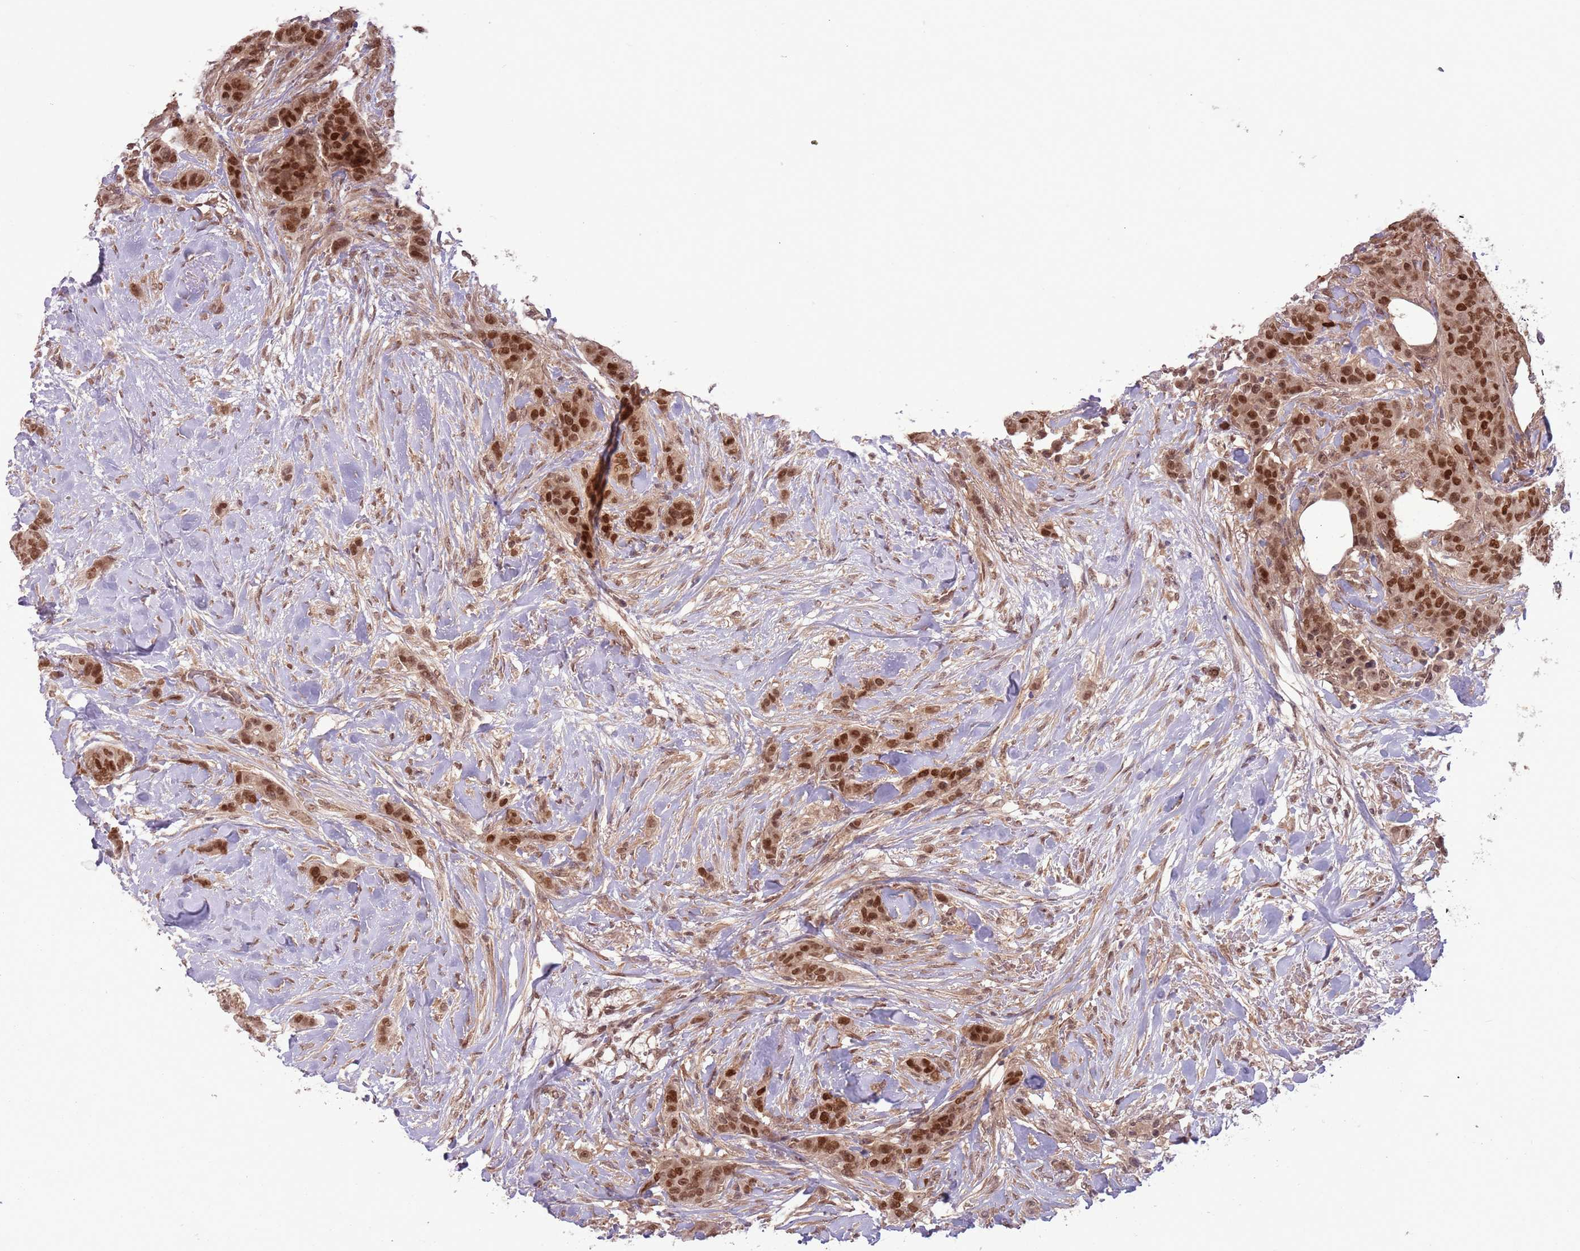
{"staining": {"intensity": "strong", "quantity": ">75%", "location": "nuclear"}, "tissue": "breast cancer", "cell_type": "Tumor cells", "image_type": "cancer", "snomed": [{"axis": "morphology", "description": "Duct carcinoma"}, {"axis": "topography", "description": "Breast"}], "caption": "High-power microscopy captured an IHC image of breast cancer, revealing strong nuclear expression in approximately >75% of tumor cells. (Stains: DAB in brown, nuclei in blue, Microscopy: brightfield microscopy at high magnification).", "gene": "ADAMTS3", "patient": {"sex": "female", "age": 40}}